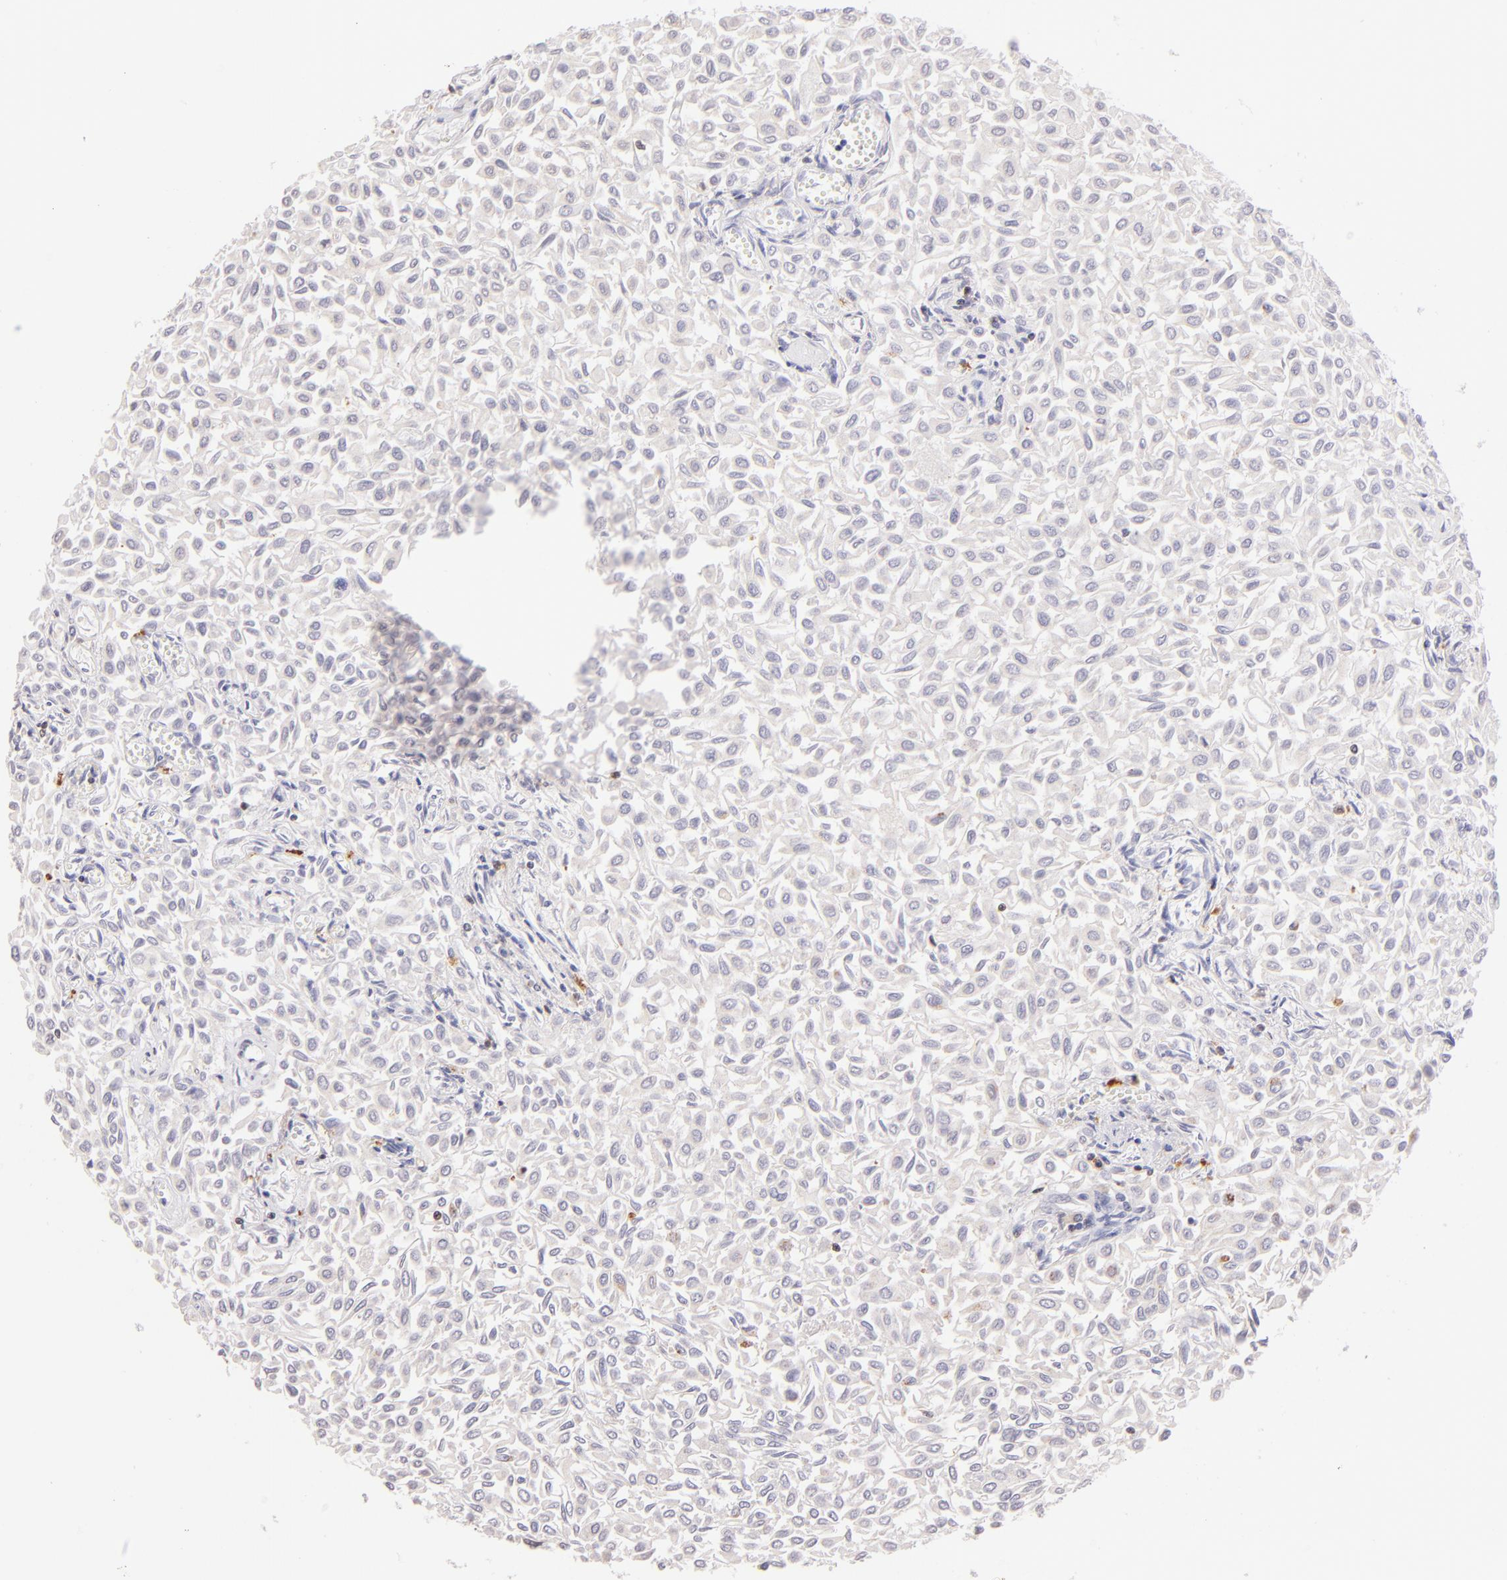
{"staining": {"intensity": "negative", "quantity": "none", "location": "none"}, "tissue": "urothelial cancer", "cell_type": "Tumor cells", "image_type": "cancer", "snomed": [{"axis": "morphology", "description": "Urothelial carcinoma, Low grade"}, {"axis": "topography", "description": "Urinary bladder"}], "caption": "IHC of low-grade urothelial carcinoma reveals no expression in tumor cells. (DAB immunohistochemistry visualized using brightfield microscopy, high magnification).", "gene": "ZAP70", "patient": {"sex": "male", "age": 64}}